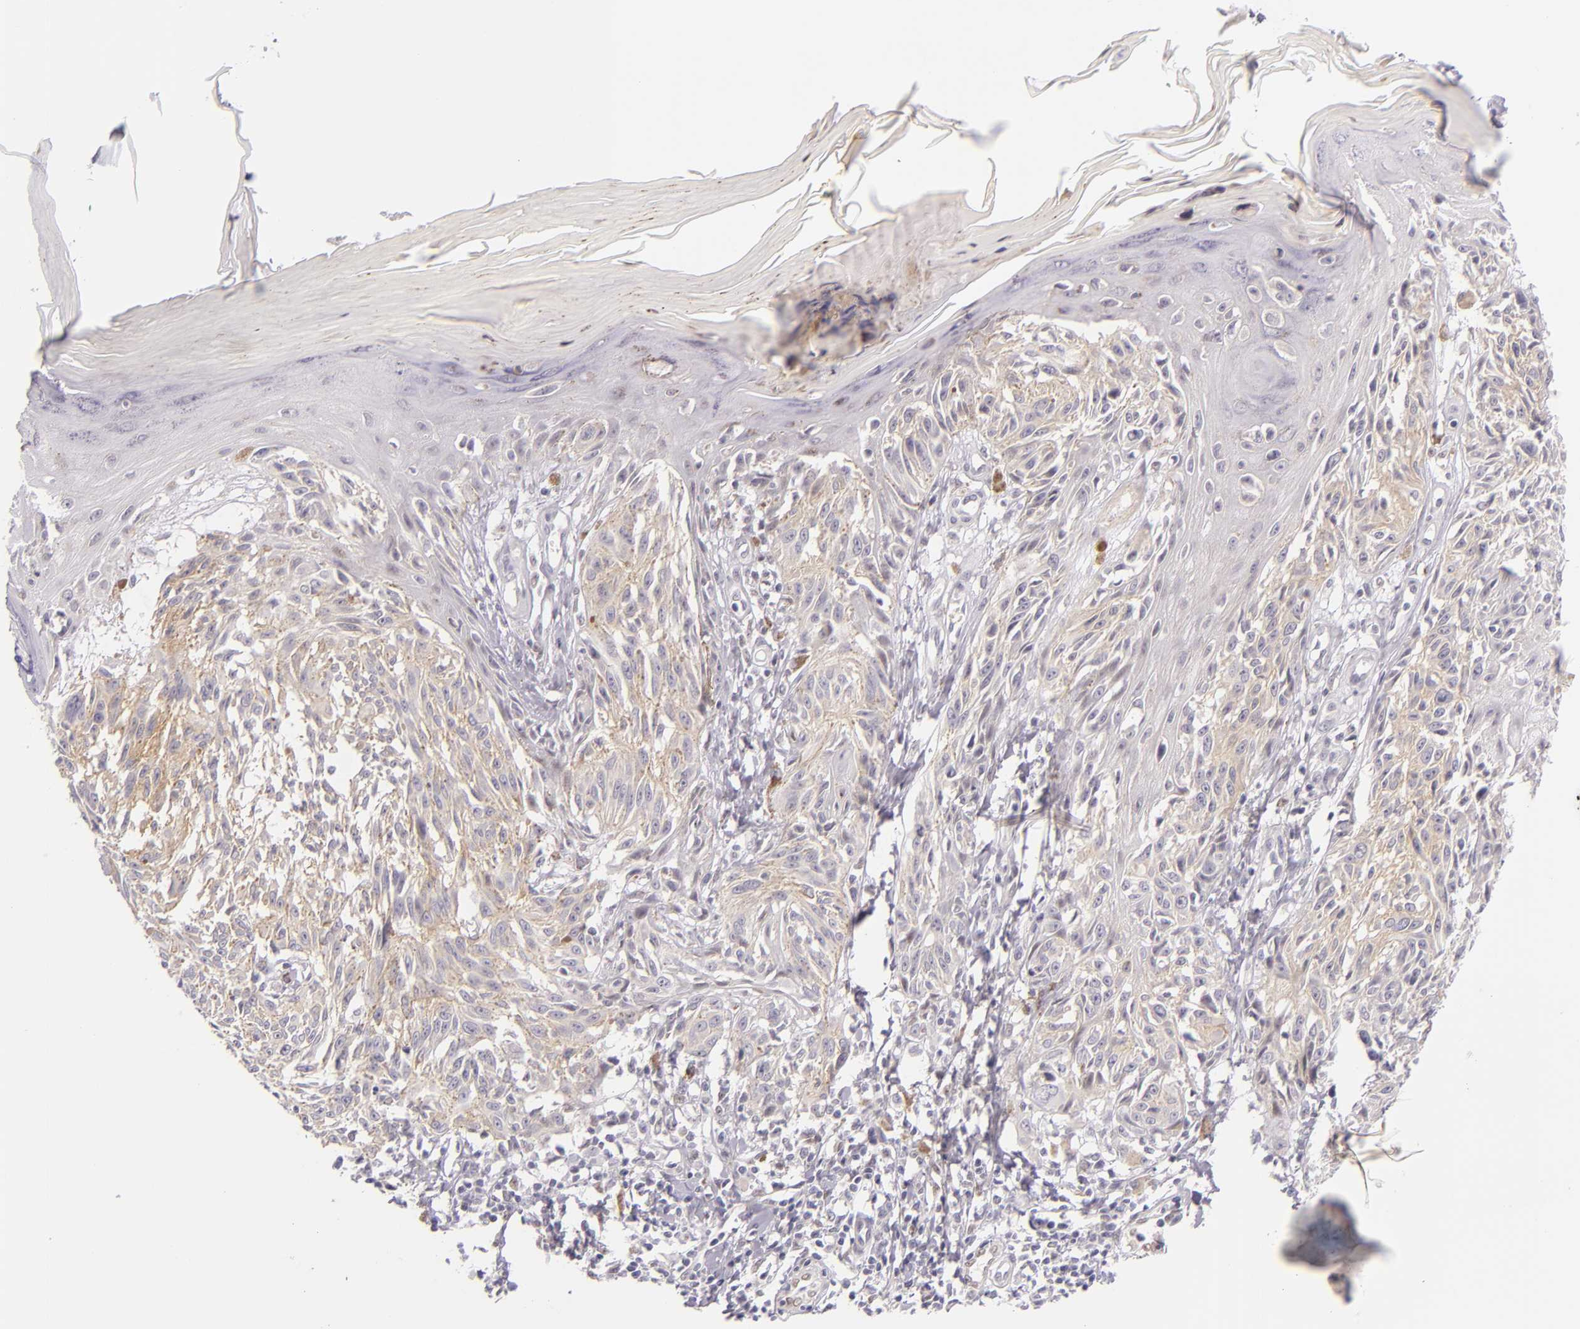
{"staining": {"intensity": "weak", "quantity": "25%-75%", "location": "cytoplasmic/membranous"}, "tissue": "melanoma", "cell_type": "Tumor cells", "image_type": "cancer", "snomed": [{"axis": "morphology", "description": "Malignant melanoma, NOS"}, {"axis": "topography", "description": "Skin"}], "caption": "There is low levels of weak cytoplasmic/membranous staining in tumor cells of malignant melanoma, as demonstrated by immunohistochemical staining (brown color).", "gene": "BCL3", "patient": {"sex": "female", "age": 77}}